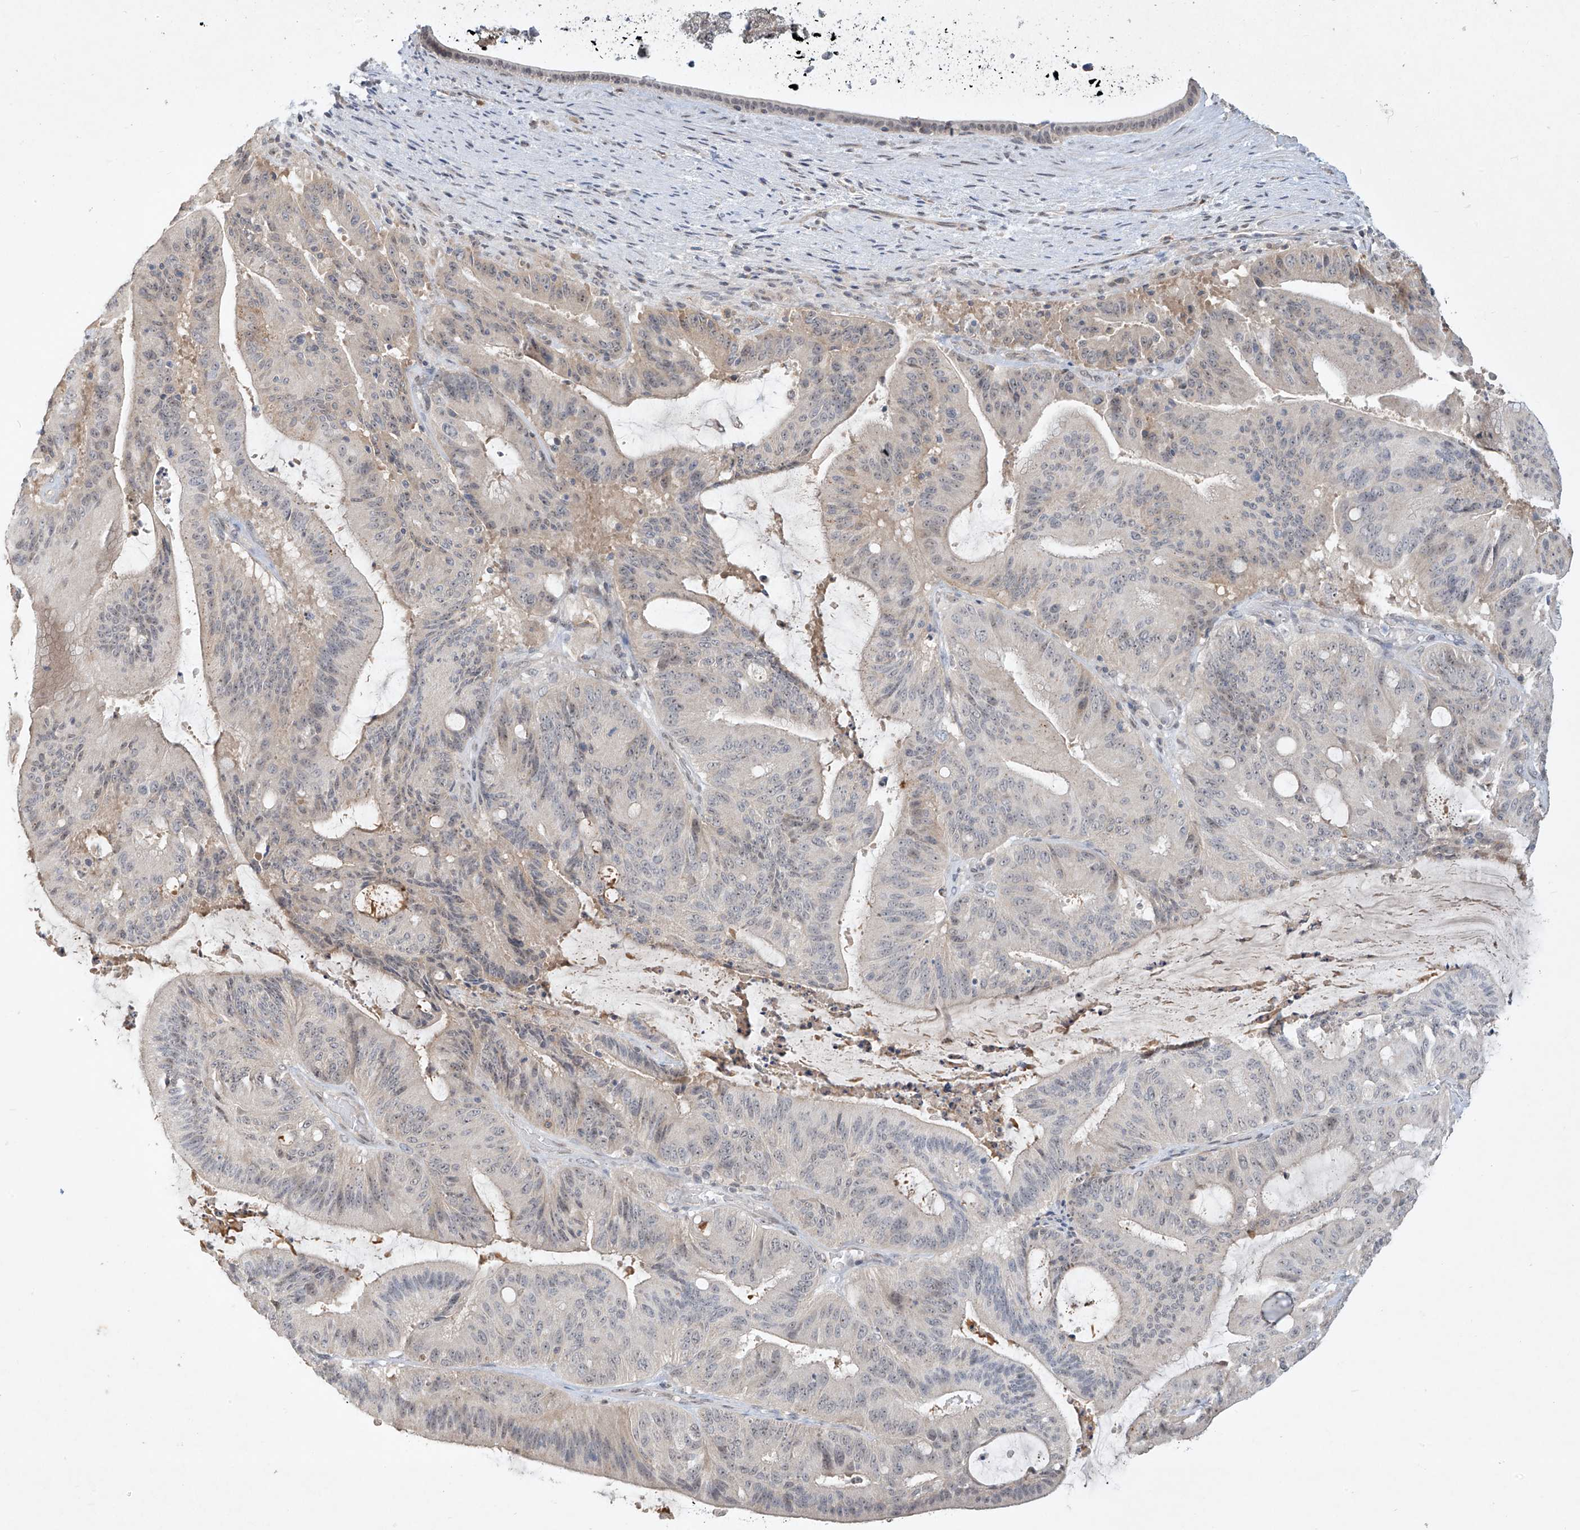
{"staining": {"intensity": "negative", "quantity": "none", "location": "none"}, "tissue": "liver cancer", "cell_type": "Tumor cells", "image_type": "cancer", "snomed": [{"axis": "morphology", "description": "Normal tissue, NOS"}, {"axis": "morphology", "description": "Cholangiocarcinoma"}, {"axis": "topography", "description": "Liver"}, {"axis": "topography", "description": "Peripheral nerve tissue"}], "caption": "This is an immunohistochemistry (IHC) micrograph of human liver cholangiocarcinoma. There is no positivity in tumor cells.", "gene": "TASP1", "patient": {"sex": "female", "age": 73}}